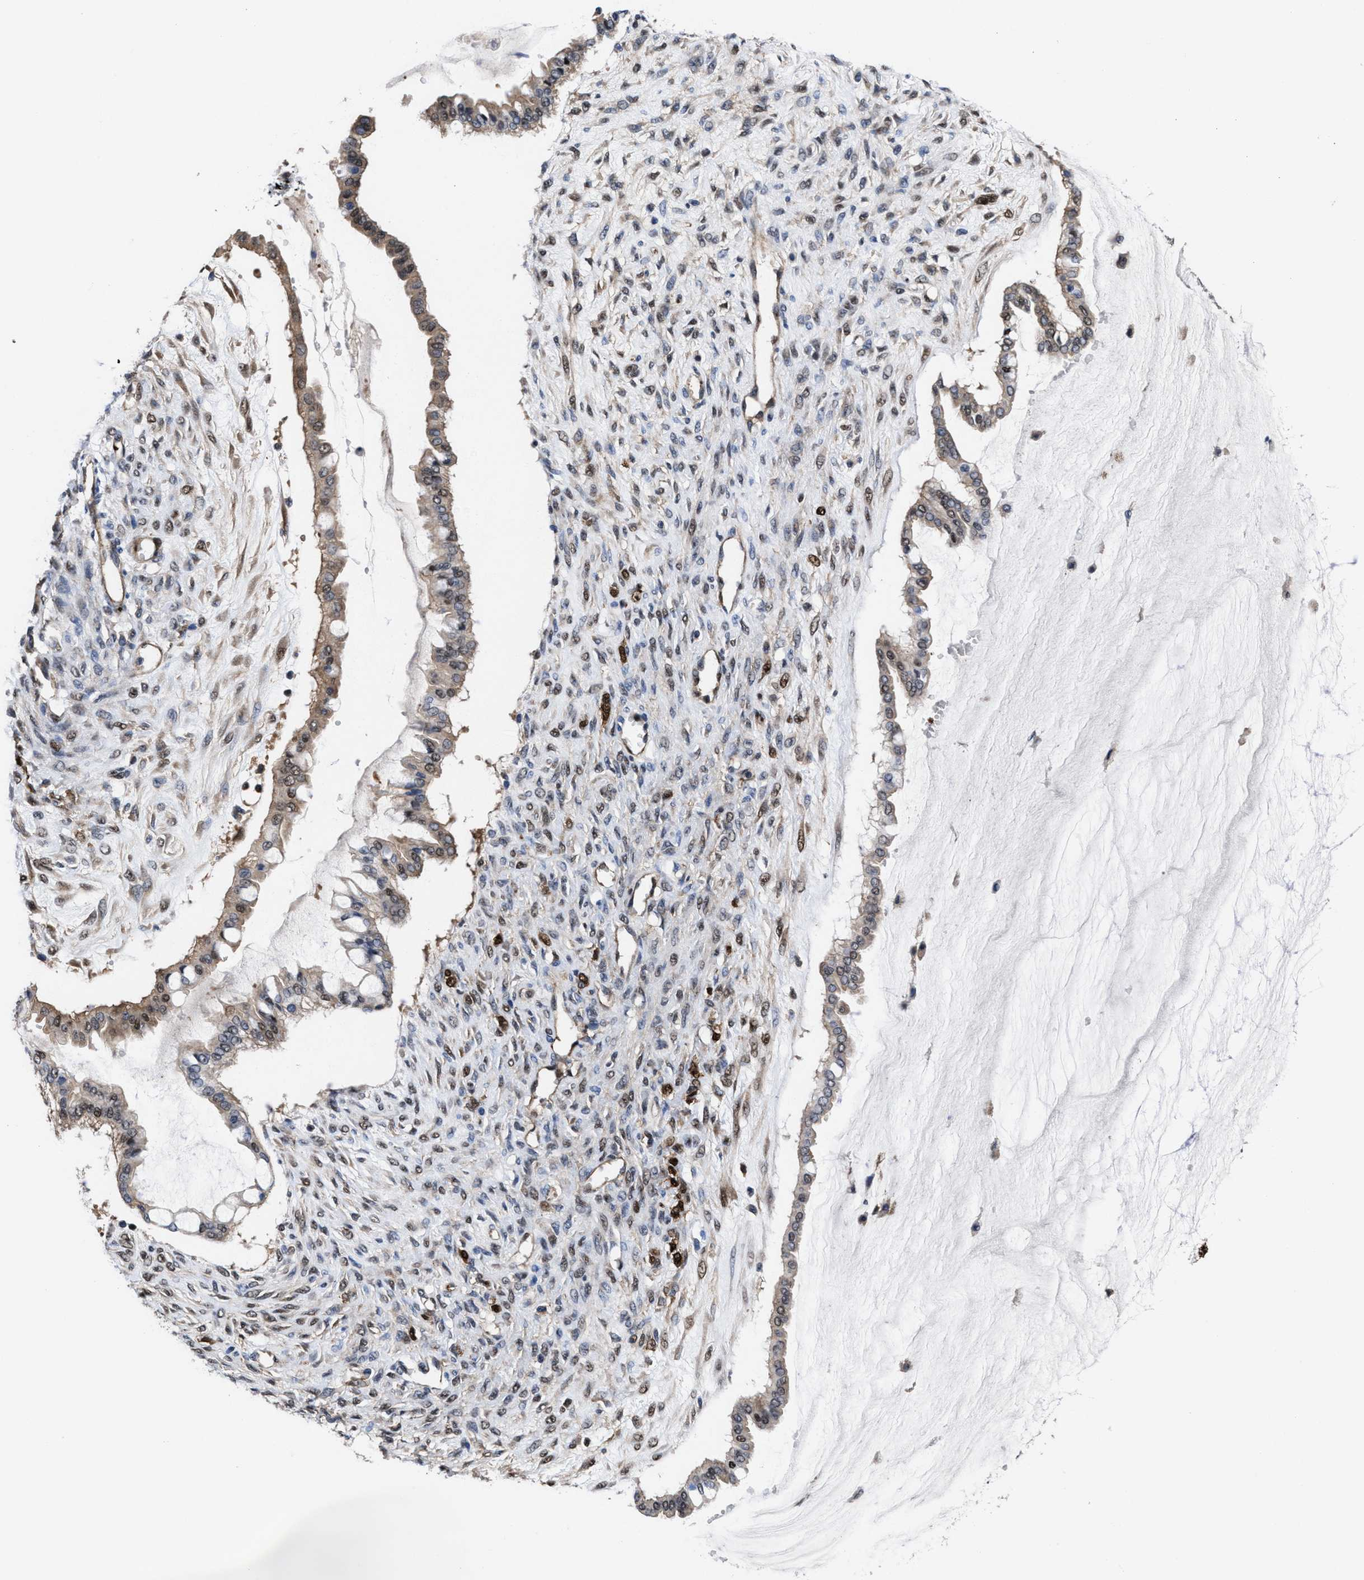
{"staining": {"intensity": "moderate", "quantity": ">75%", "location": "cytoplasmic/membranous,nuclear"}, "tissue": "ovarian cancer", "cell_type": "Tumor cells", "image_type": "cancer", "snomed": [{"axis": "morphology", "description": "Cystadenocarcinoma, mucinous, NOS"}, {"axis": "topography", "description": "Ovary"}], "caption": "The photomicrograph exhibits a brown stain indicating the presence of a protein in the cytoplasmic/membranous and nuclear of tumor cells in ovarian mucinous cystadenocarcinoma. (IHC, brightfield microscopy, high magnification).", "gene": "ACLY", "patient": {"sex": "female", "age": 73}}